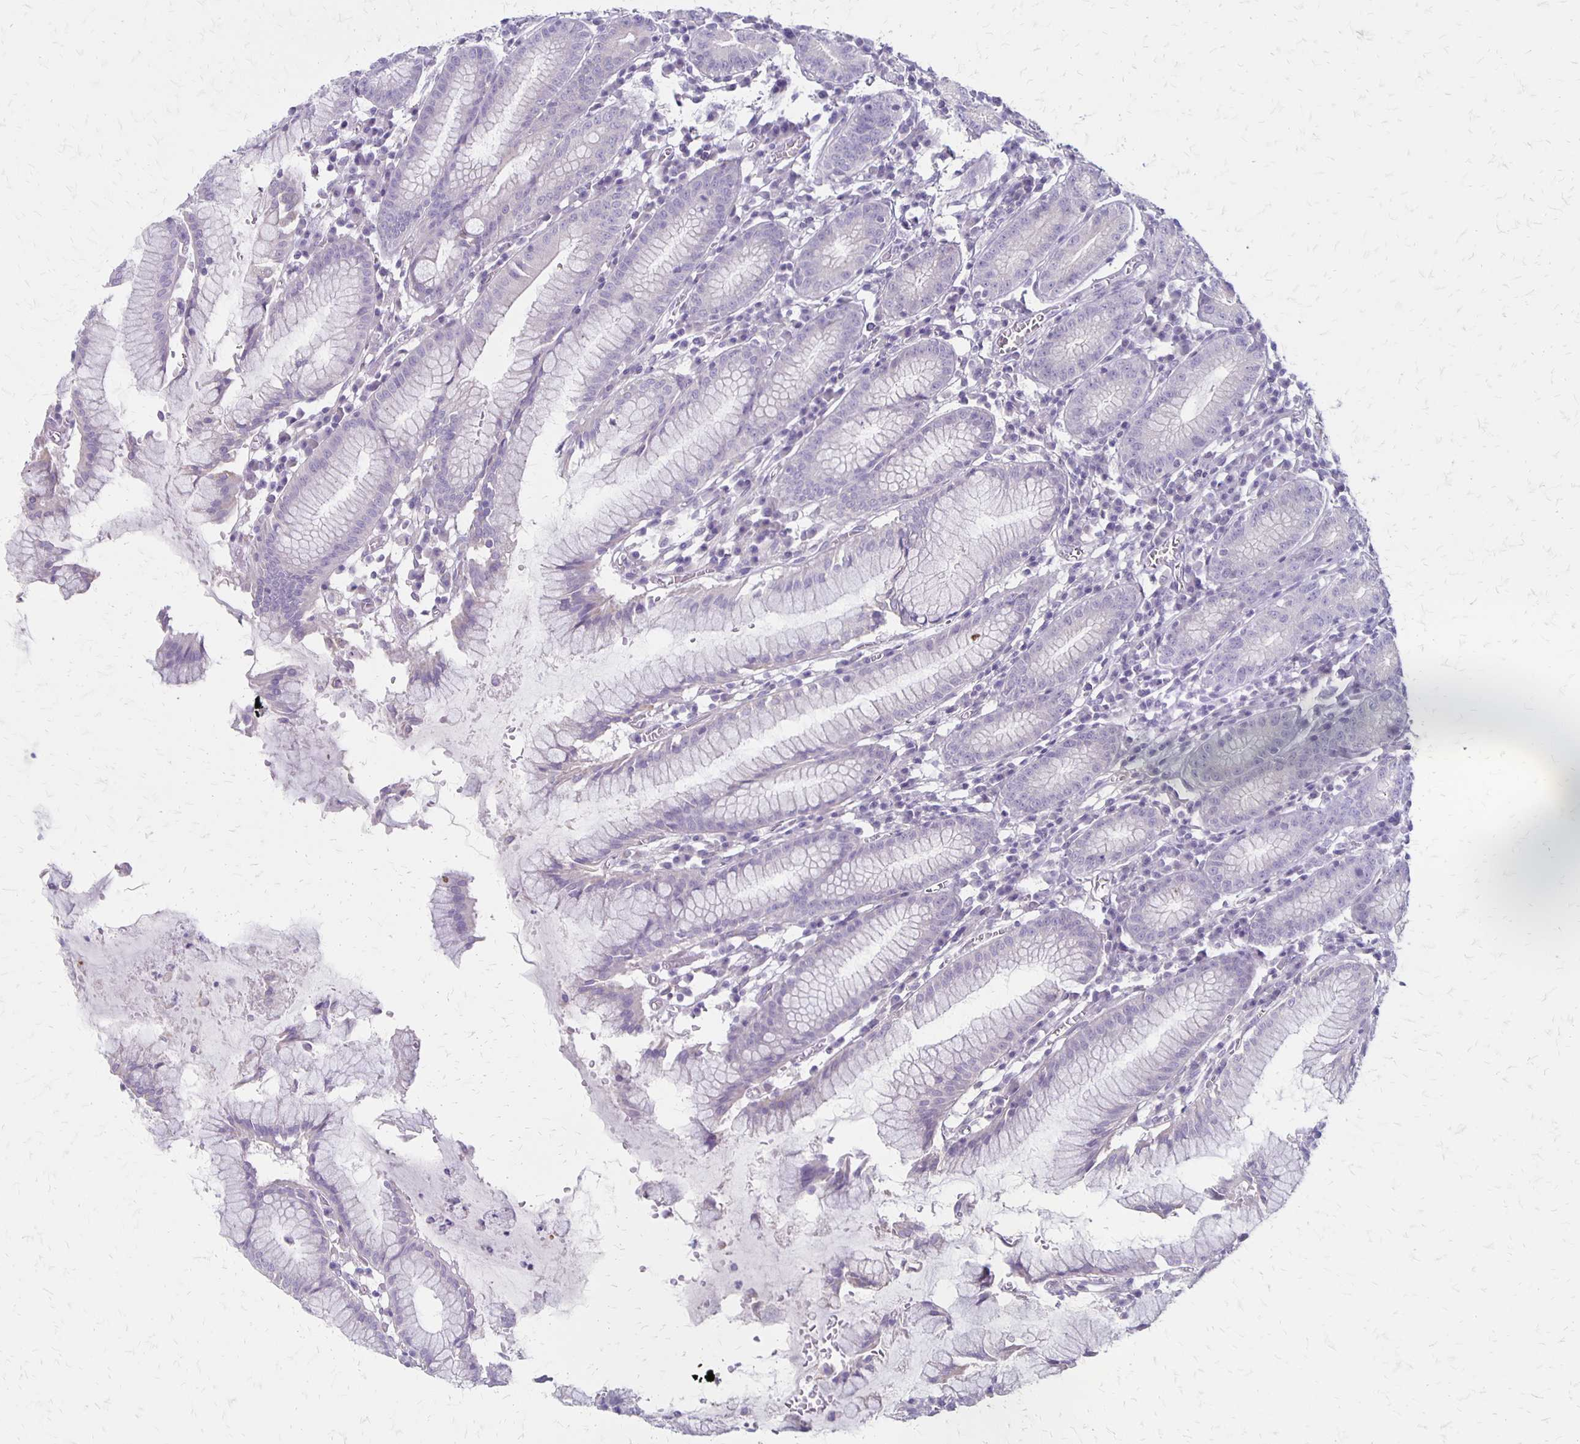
{"staining": {"intensity": "negative", "quantity": "none", "location": "none"}, "tissue": "stomach", "cell_type": "Glandular cells", "image_type": "normal", "snomed": [{"axis": "morphology", "description": "Normal tissue, NOS"}, {"axis": "topography", "description": "Stomach"}], "caption": "Glandular cells are negative for protein expression in unremarkable human stomach. (DAB immunohistochemistry, high magnification).", "gene": "HOMER1", "patient": {"sex": "male", "age": 55}}